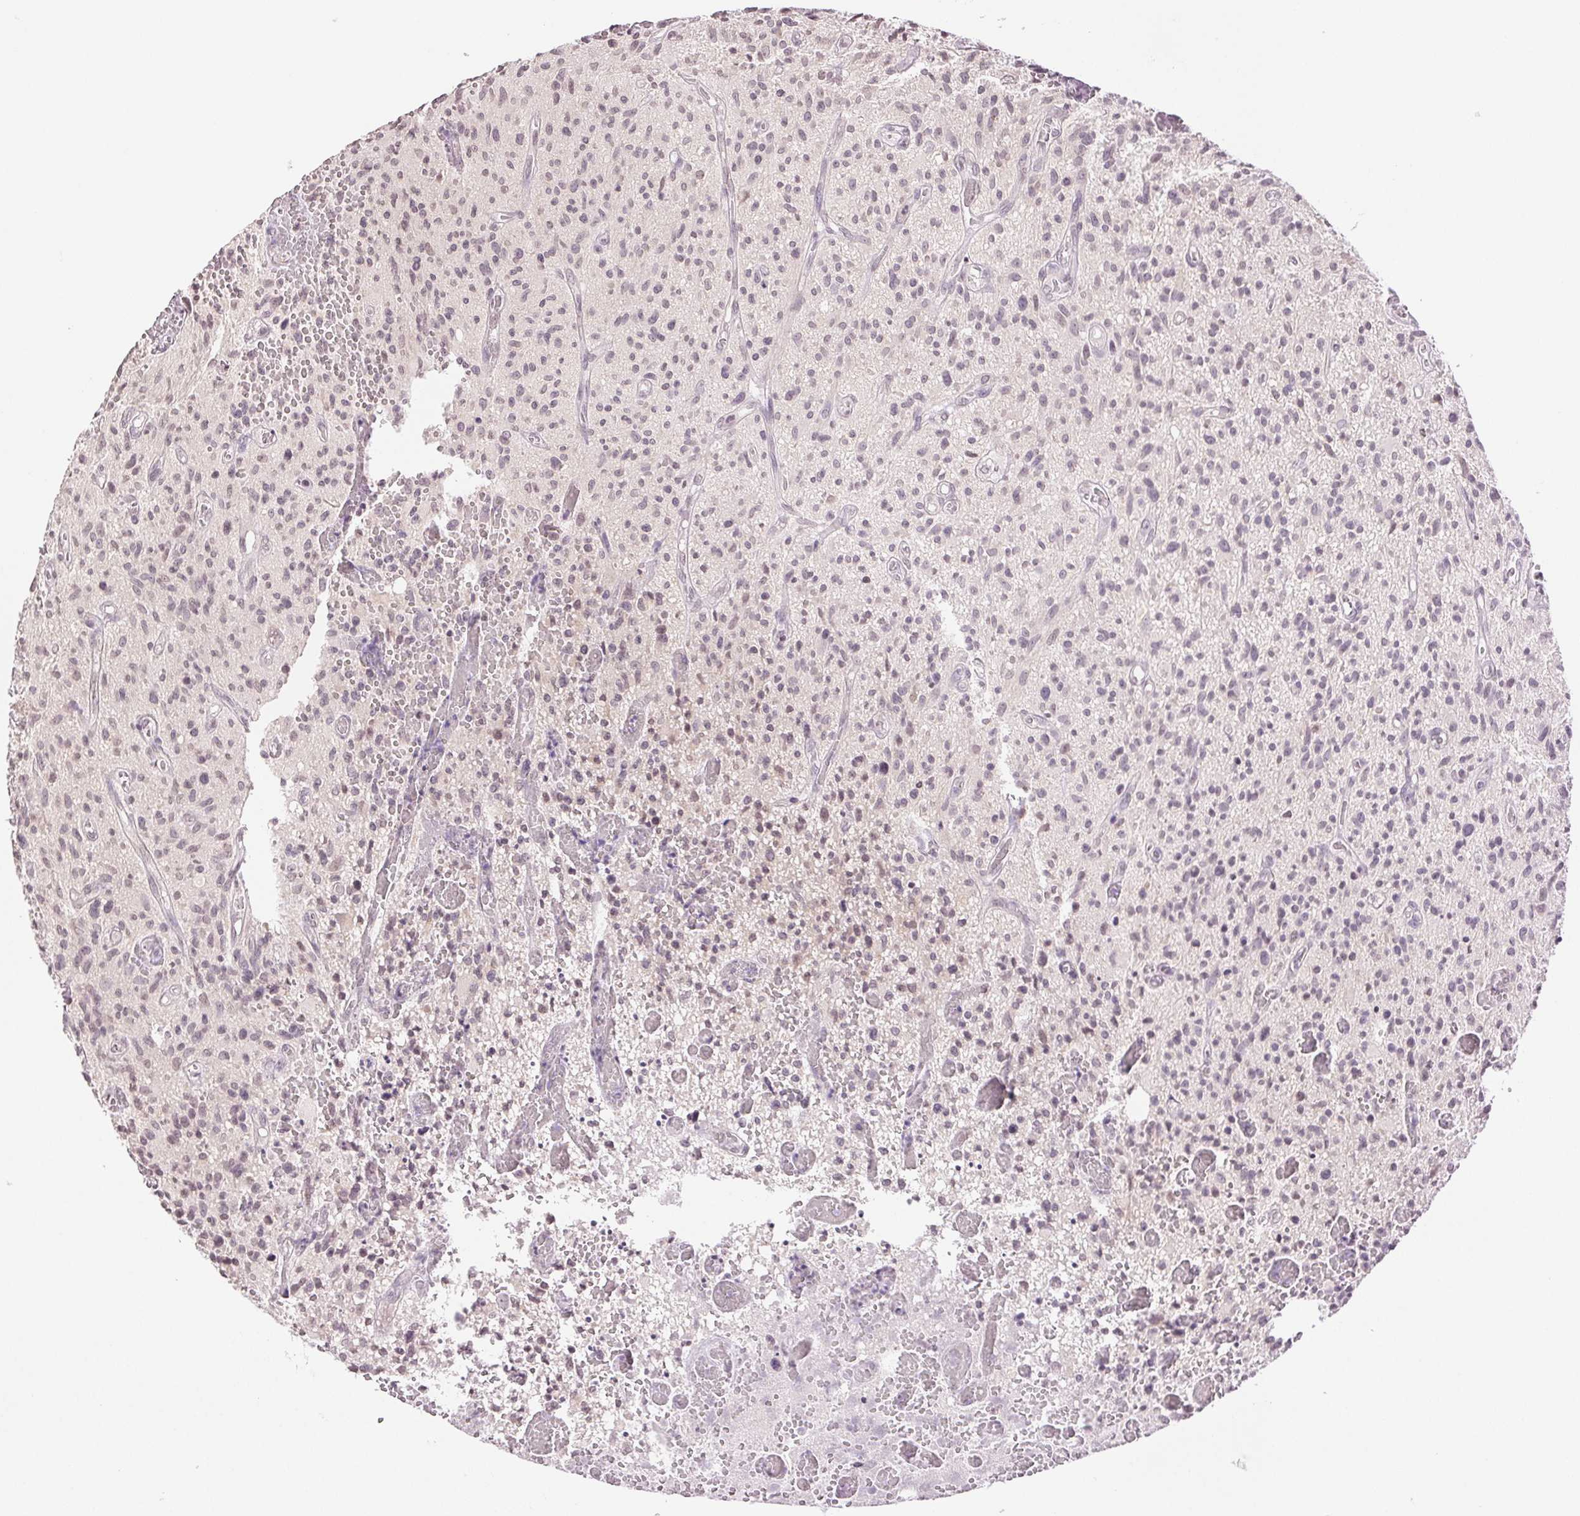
{"staining": {"intensity": "negative", "quantity": "none", "location": "none"}, "tissue": "glioma", "cell_type": "Tumor cells", "image_type": "cancer", "snomed": [{"axis": "morphology", "description": "Glioma, malignant, High grade"}, {"axis": "topography", "description": "Brain"}], "caption": "Tumor cells show no significant positivity in glioma.", "gene": "TNNT3", "patient": {"sex": "male", "age": 75}}